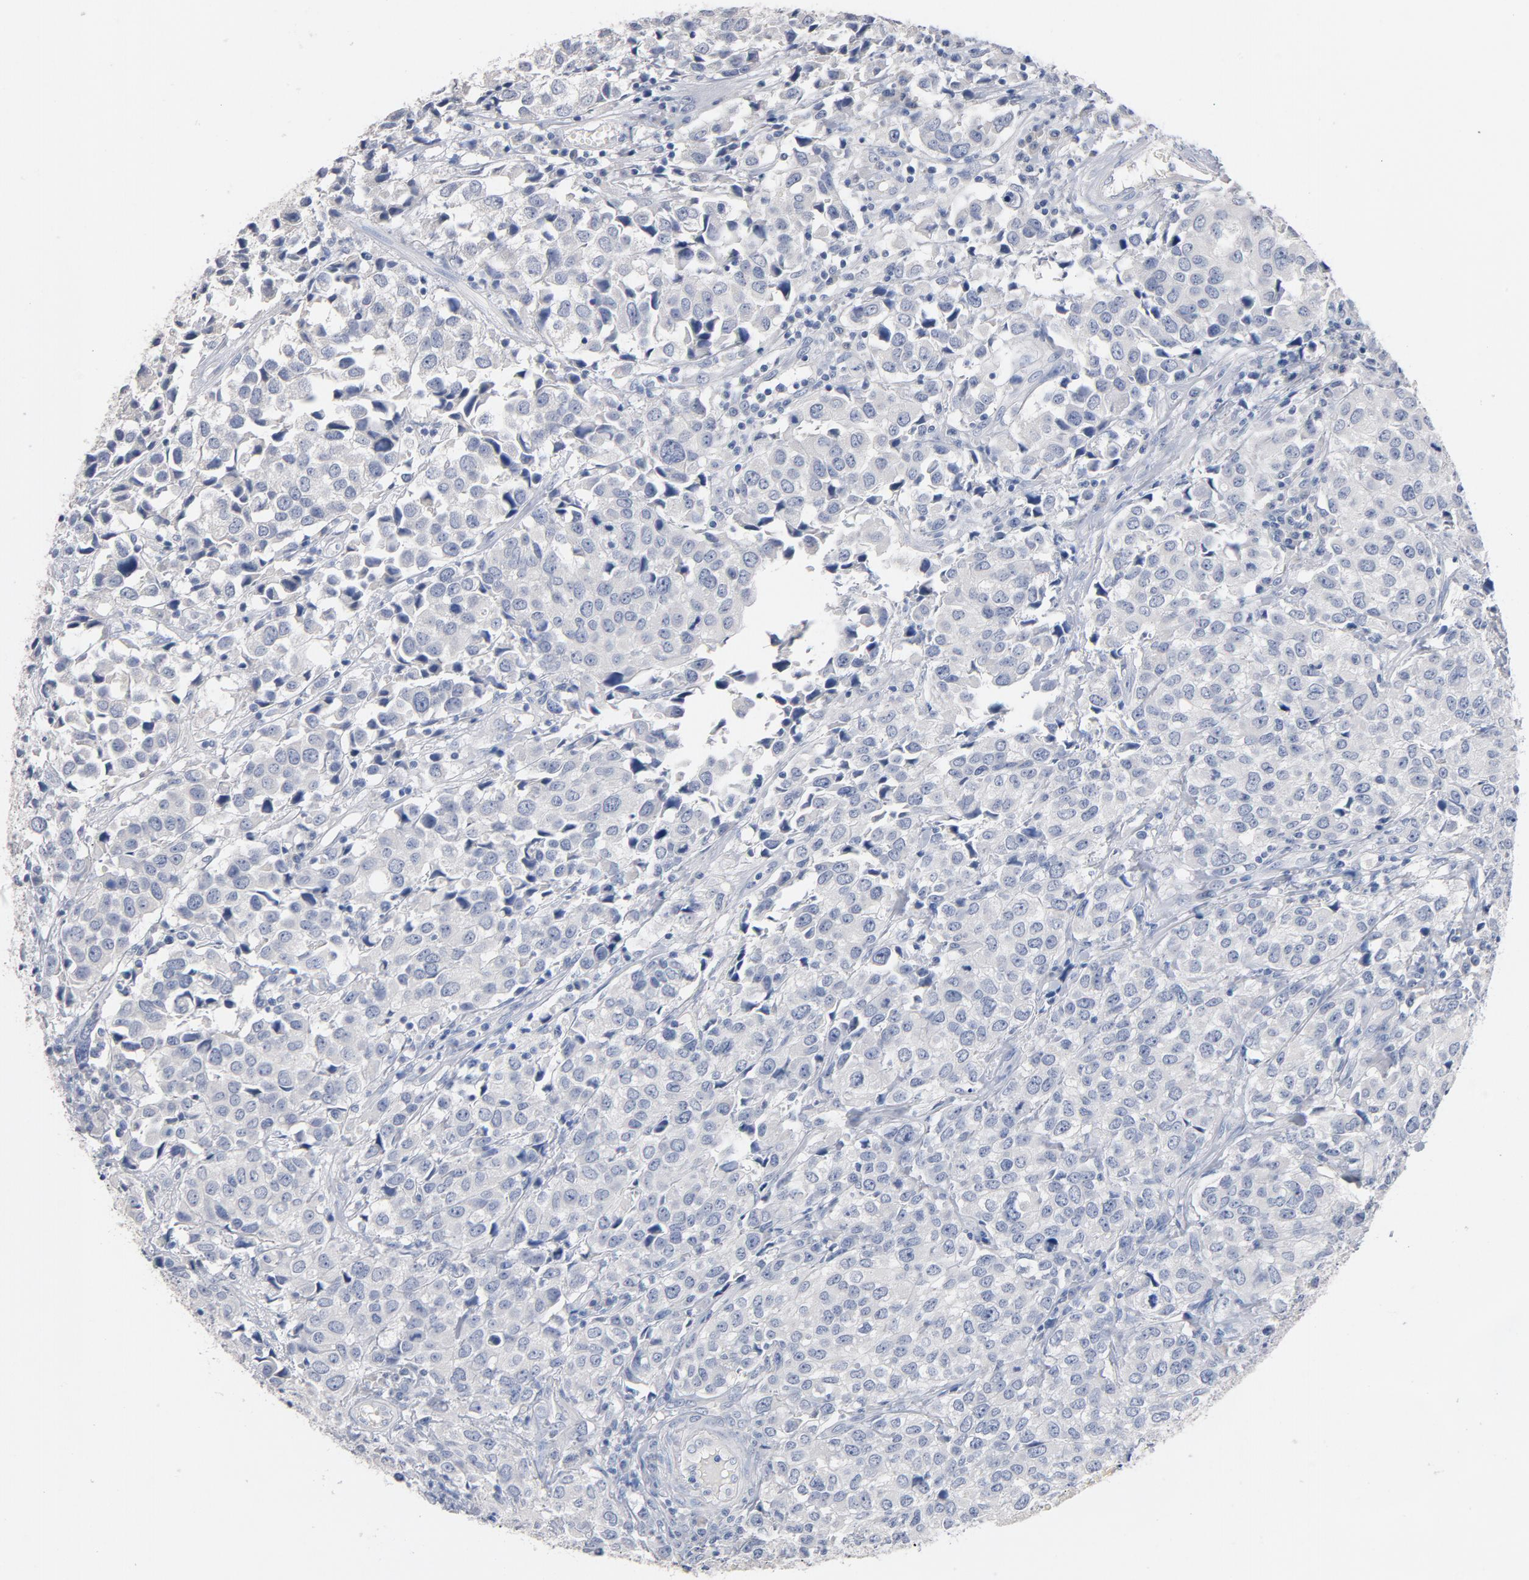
{"staining": {"intensity": "negative", "quantity": "none", "location": "none"}, "tissue": "urothelial cancer", "cell_type": "Tumor cells", "image_type": "cancer", "snomed": [{"axis": "morphology", "description": "Urothelial carcinoma, High grade"}, {"axis": "topography", "description": "Urinary bladder"}], "caption": "A high-resolution image shows IHC staining of high-grade urothelial carcinoma, which reveals no significant positivity in tumor cells.", "gene": "ZCCHC13", "patient": {"sex": "female", "age": 75}}